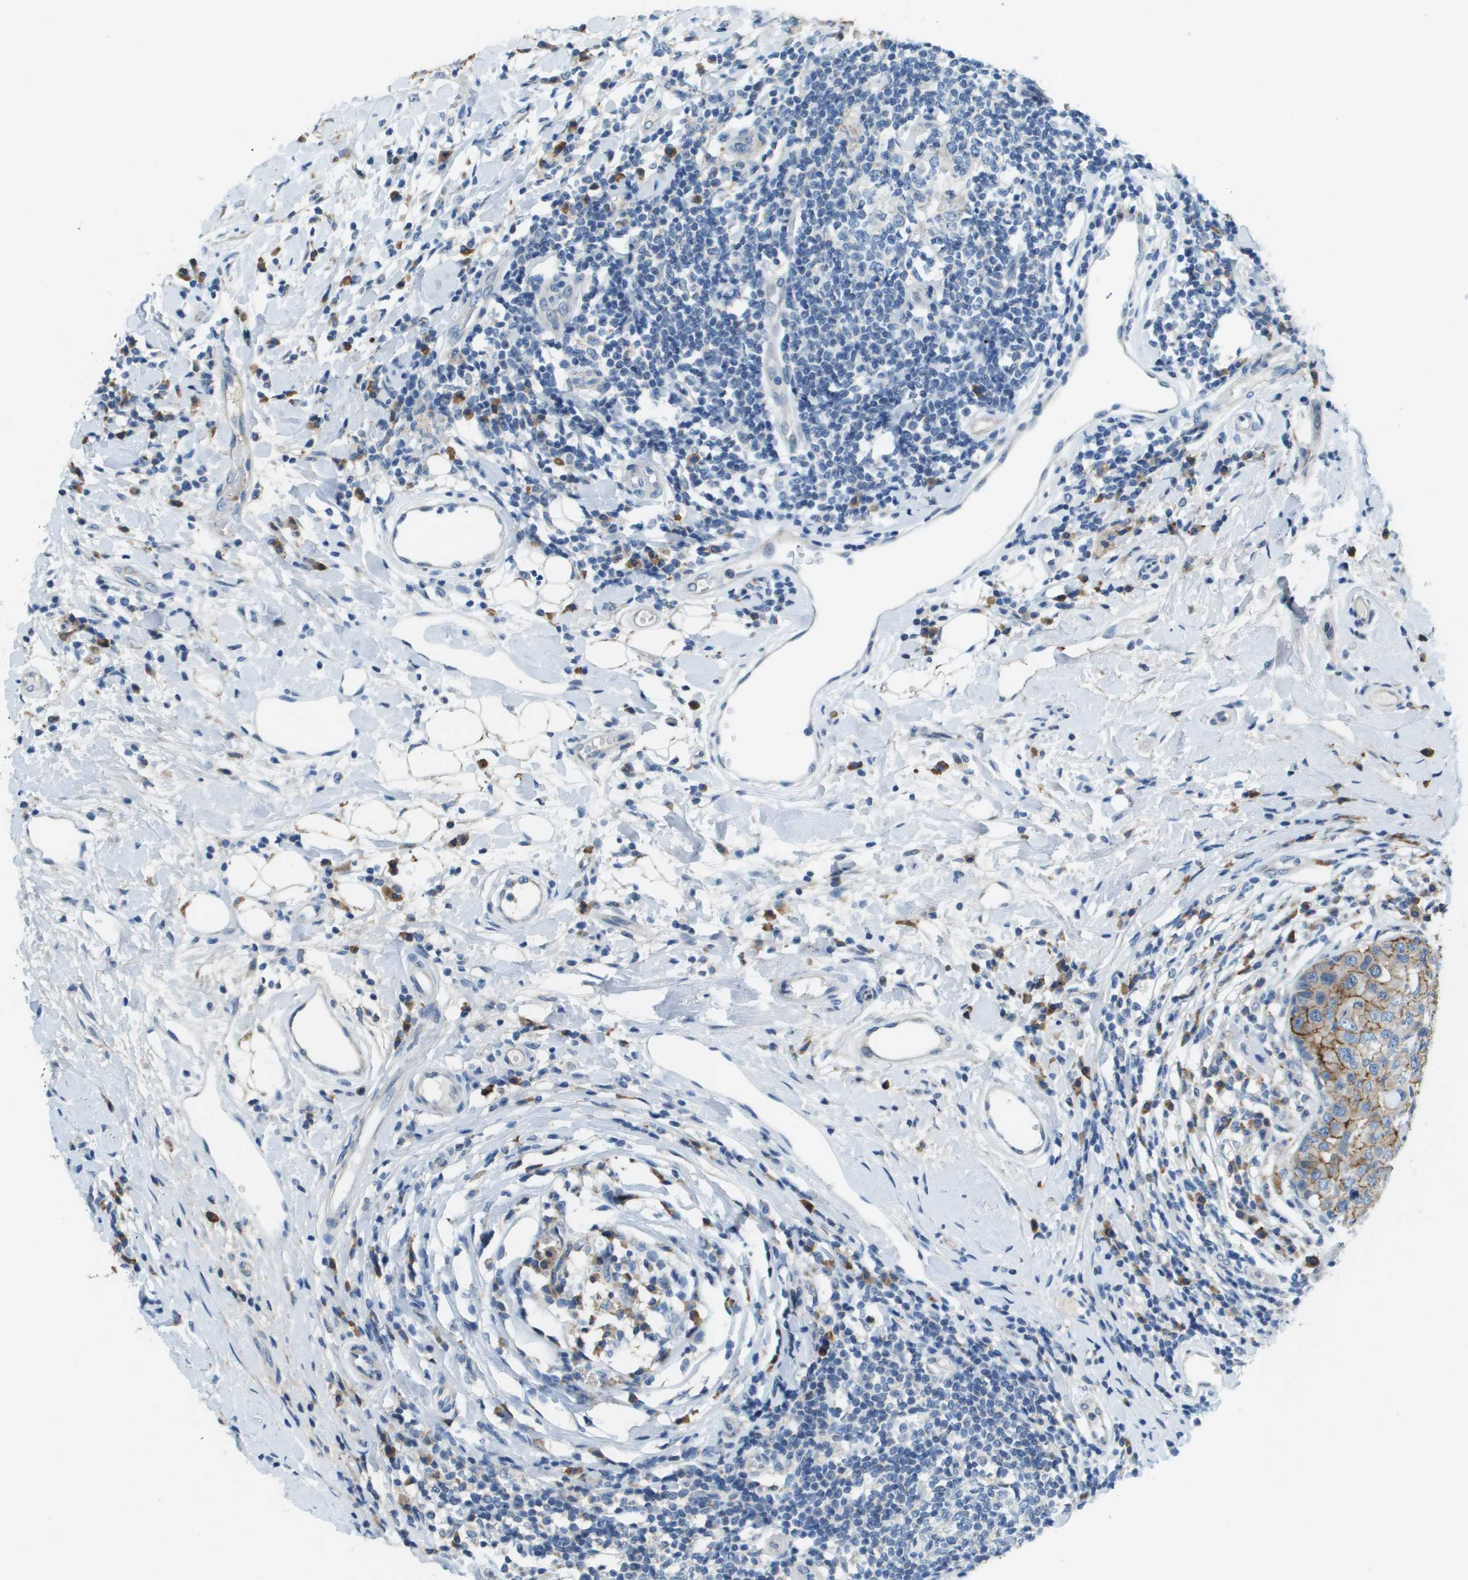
{"staining": {"intensity": "moderate", "quantity": ">75%", "location": "cytoplasmic/membranous"}, "tissue": "breast cancer", "cell_type": "Tumor cells", "image_type": "cancer", "snomed": [{"axis": "morphology", "description": "Duct carcinoma"}, {"axis": "topography", "description": "Breast"}], "caption": "Breast cancer stained with IHC reveals moderate cytoplasmic/membranous expression in about >75% of tumor cells.", "gene": "SDC1", "patient": {"sex": "female", "age": 27}}